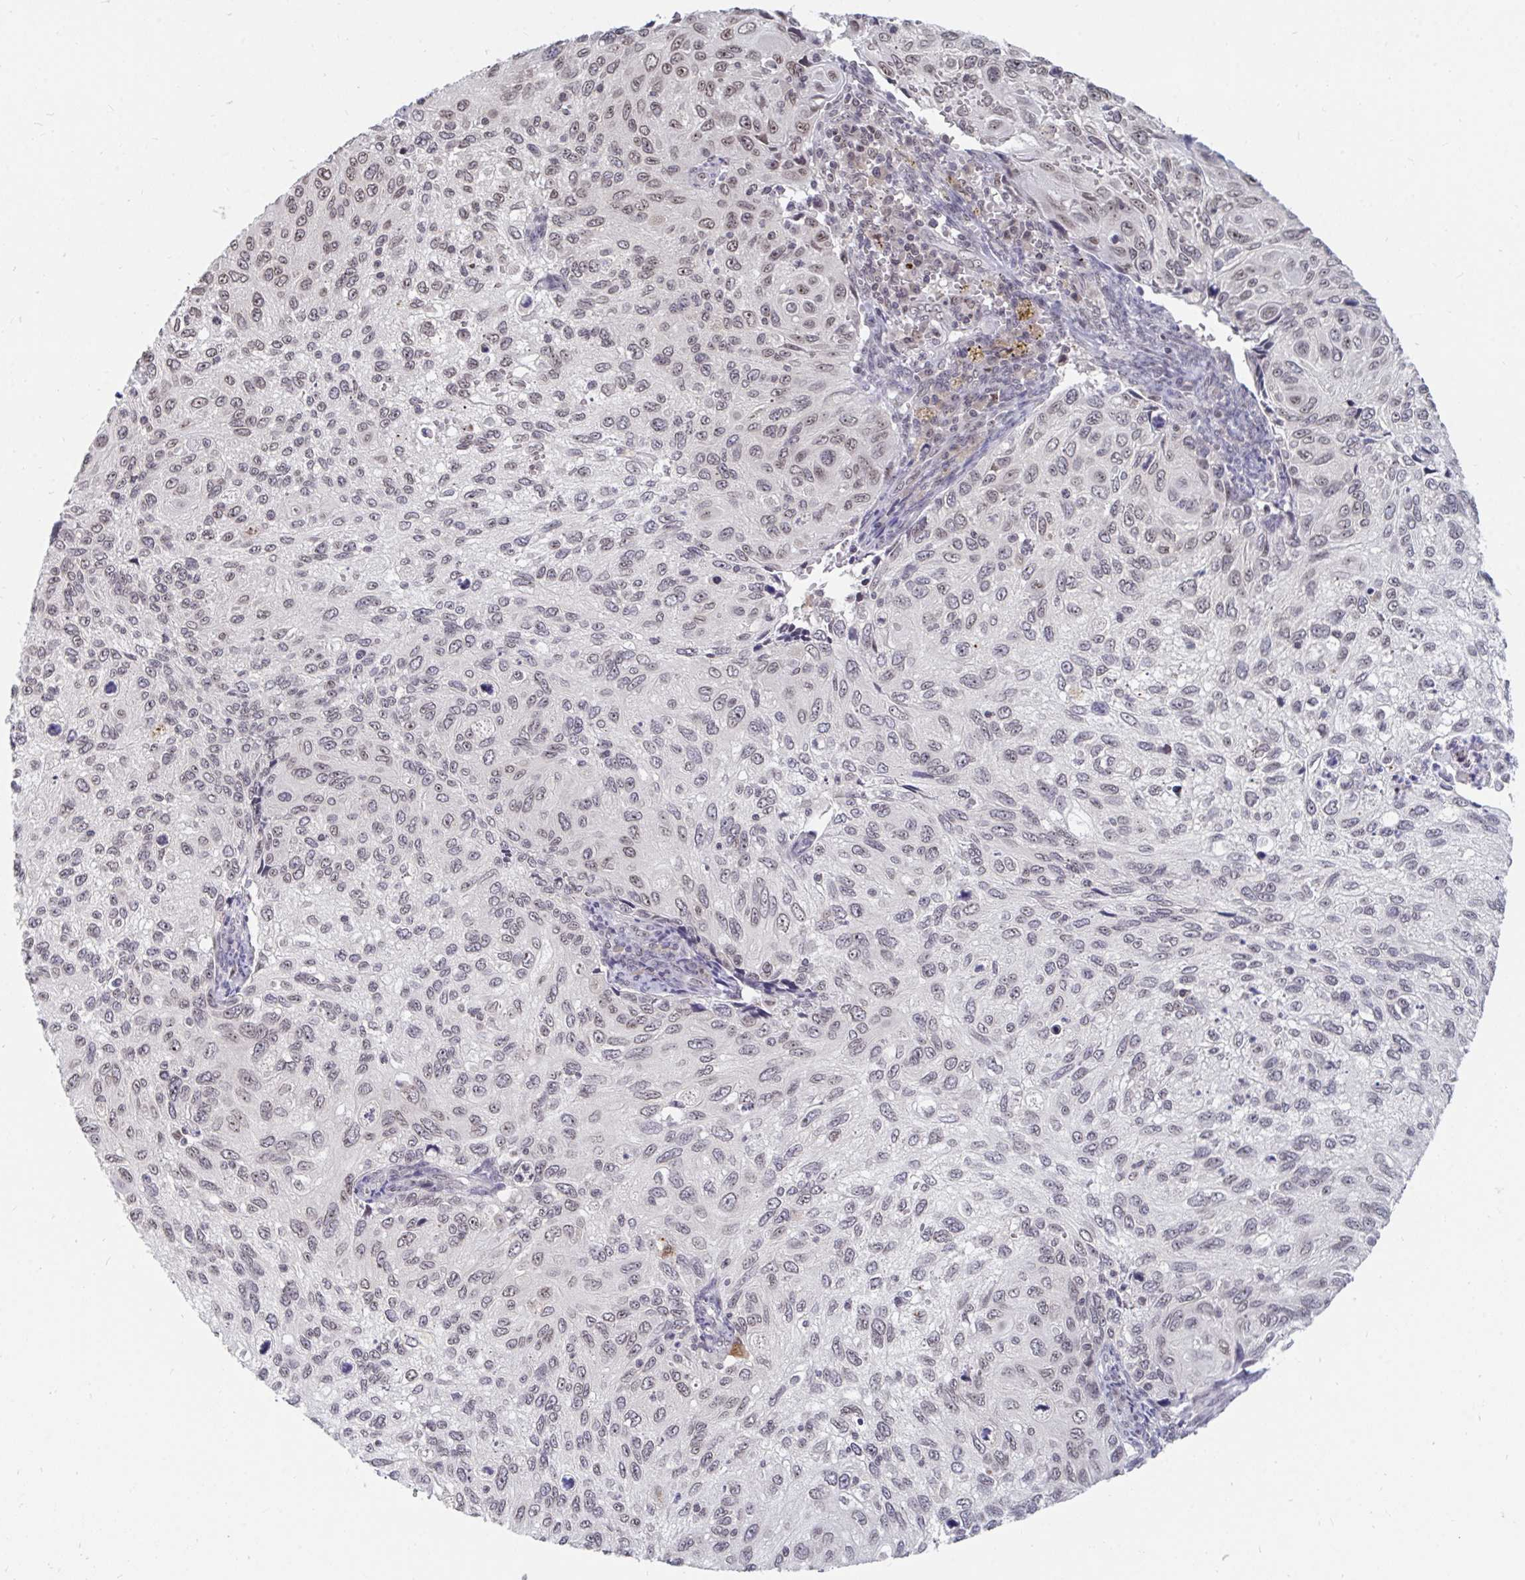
{"staining": {"intensity": "weak", "quantity": "<25%", "location": "nuclear"}, "tissue": "cervical cancer", "cell_type": "Tumor cells", "image_type": "cancer", "snomed": [{"axis": "morphology", "description": "Squamous cell carcinoma, NOS"}, {"axis": "topography", "description": "Cervix"}], "caption": "The immunohistochemistry (IHC) image has no significant staining in tumor cells of cervical cancer (squamous cell carcinoma) tissue.", "gene": "TRIP12", "patient": {"sex": "female", "age": 70}}